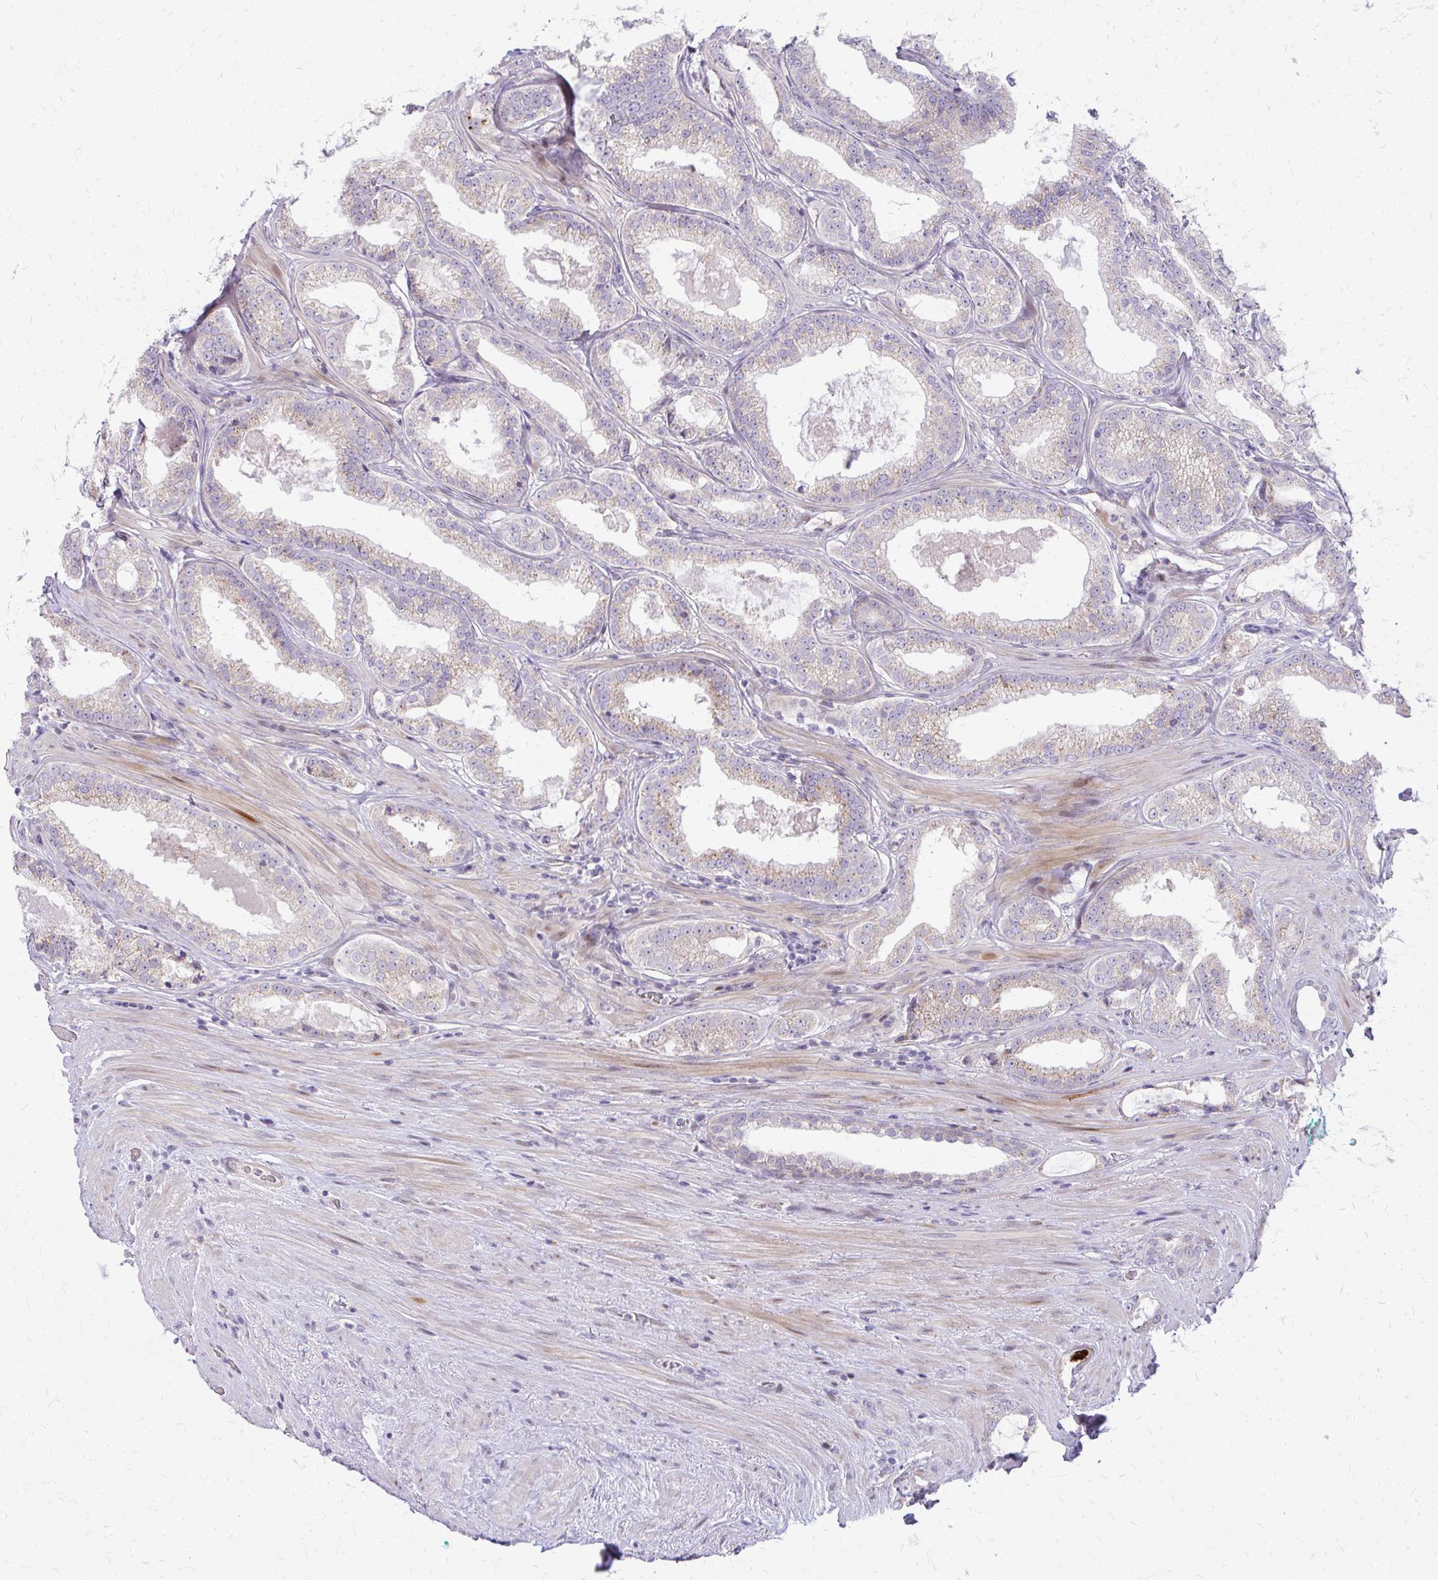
{"staining": {"intensity": "weak", "quantity": "<25%", "location": "cytoplasmic/membranous"}, "tissue": "prostate cancer", "cell_type": "Tumor cells", "image_type": "cancer", "snomed": [{"axis": "morphology", "description": "Adenocarcinoma, High grade"}, {"axis": "topography", "description": "Prostate"}], "caption": "Immunohistochemistry of prostate cancer (high-grade adenocarcinoma) demonstrates no positivity in tumor cells. Brightfield microscopy of immunohistochemistry stained with DAB (brown) and hematoxylin (blue), captured at high magnification.", "gene": "PPDPFL", "patient": {"sex": "male", "age": 65}}